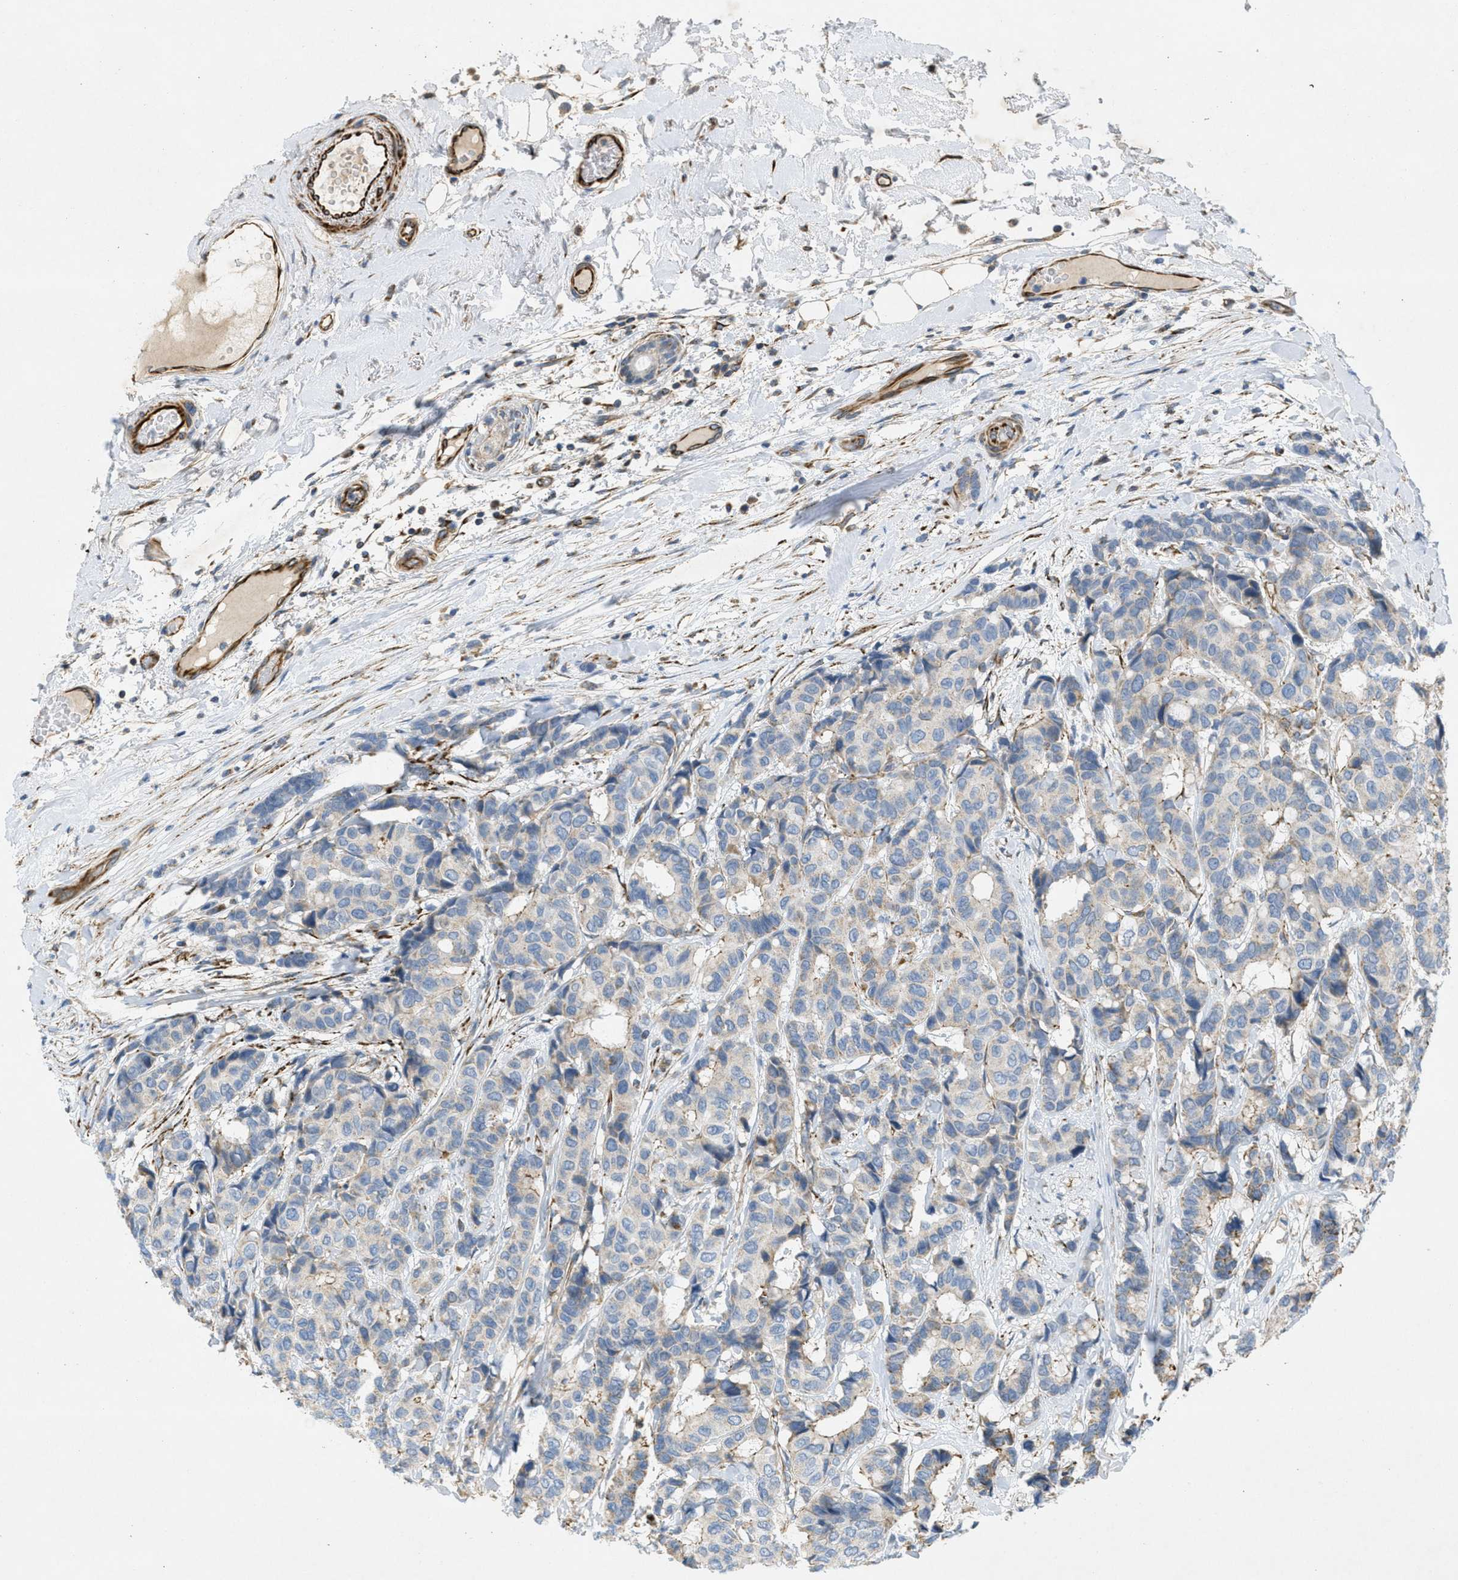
{"staining": {"intensity": "weak", "quantity": "<25%", "location": "cytoplasmic/membranous"}, "tissue": "breast cancer", "cell_type": "Tumor cells", "image_type": "cancer", "snomed": [{"axis": "morphology", "description": "Duct carcinoma"}, {"axis": "topography", "description": "Breast"}], "caption": "Tumor cells are negative for protein expression in human breast cancer.", "gene": "BTN3A1", "patient": {"sex": "female", "age": 87}}